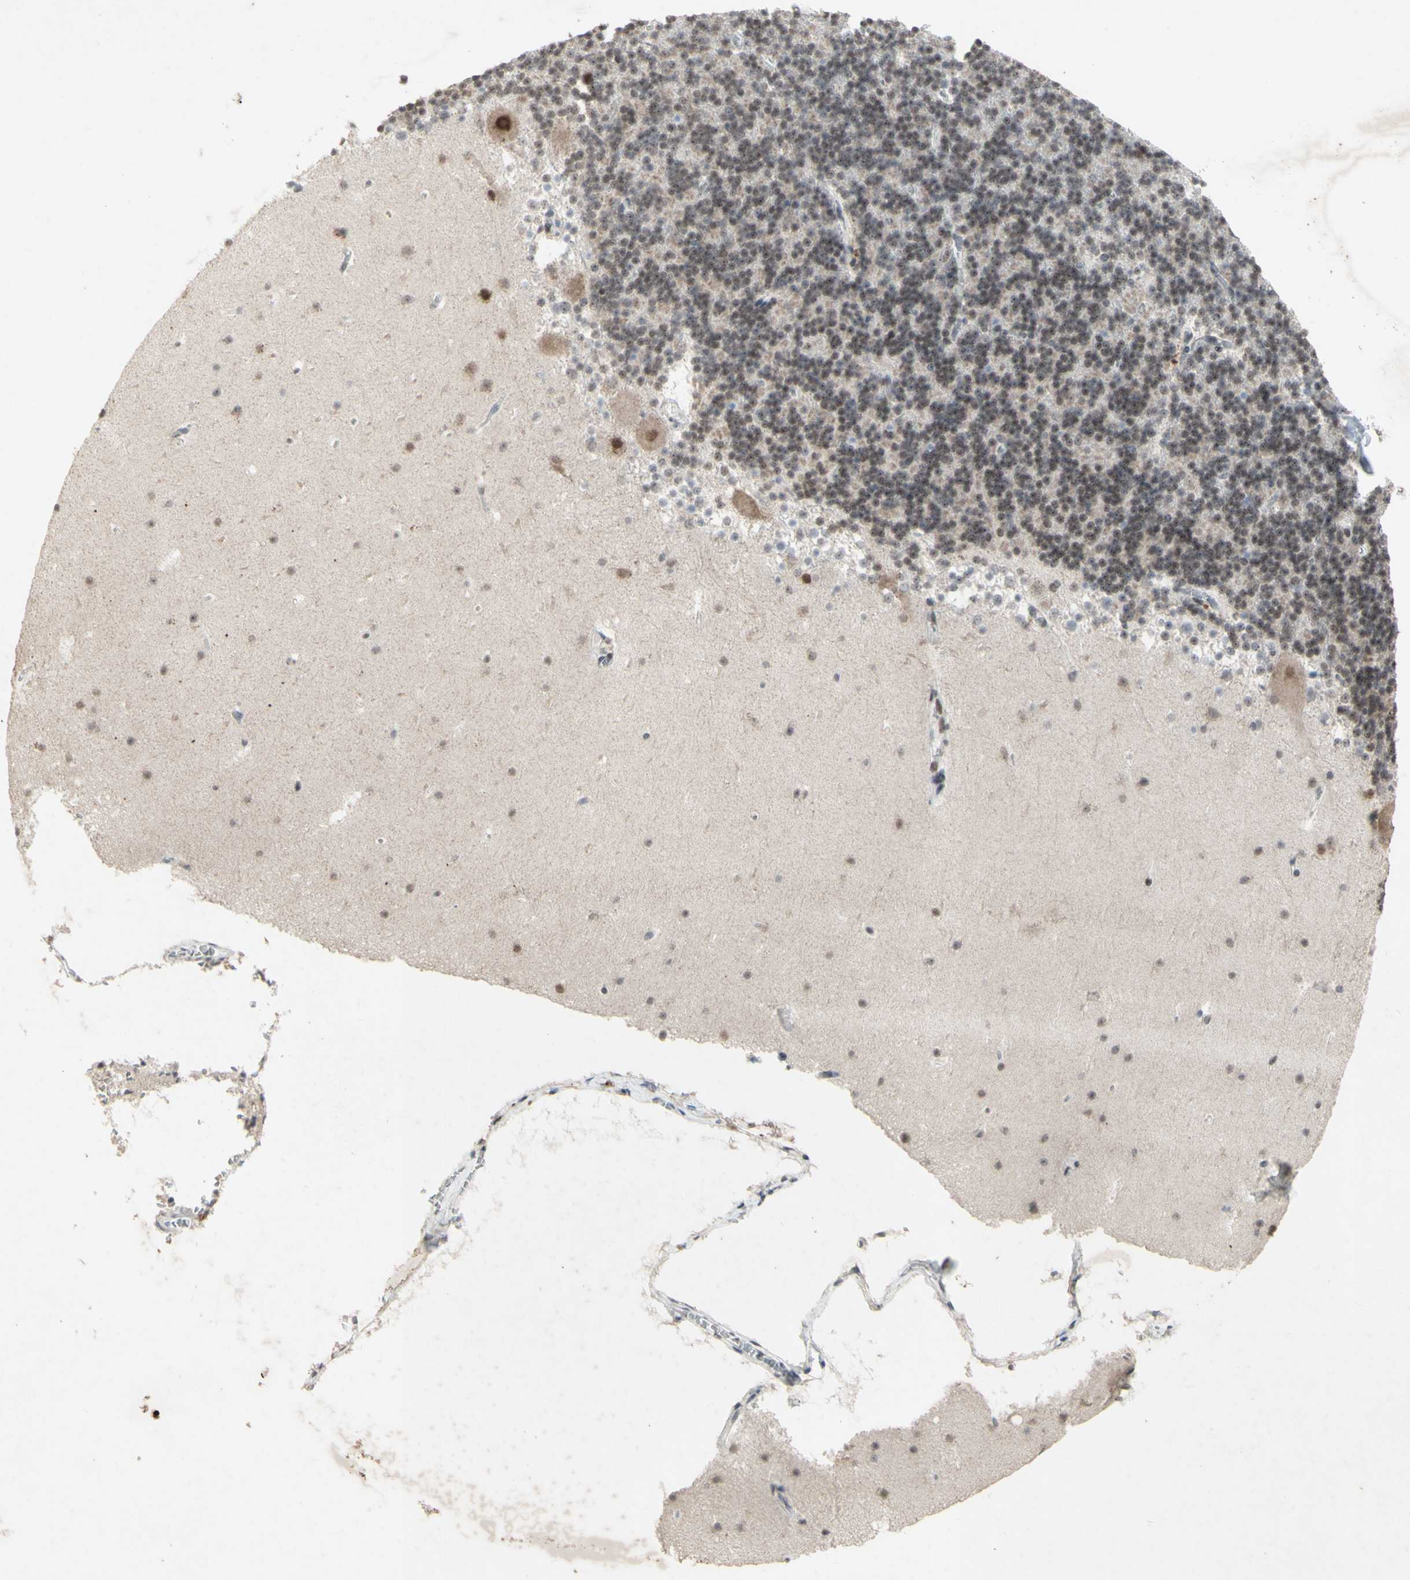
{"staining": {"intensity": "moderate", "quantity": "25%-75%", "location": "nuclear"}, "tissue": "cerebellum", "cell_type": "Cells in granular layer", "image_type": "normal", "snomed": [{"axis": "morphology", "description": "Normal tissue, NOS"}, {"axis": "topography", "description": "Cerebellum"}], "caption": "An image of human cerebellum stained for a protein displays moderate nuclear brown staining in cells in granular layer. (DAB IHC with brightfield microscopy, high magnification).", "gene": "CENPB", "patient": {"sex": "male", "age": 45}}